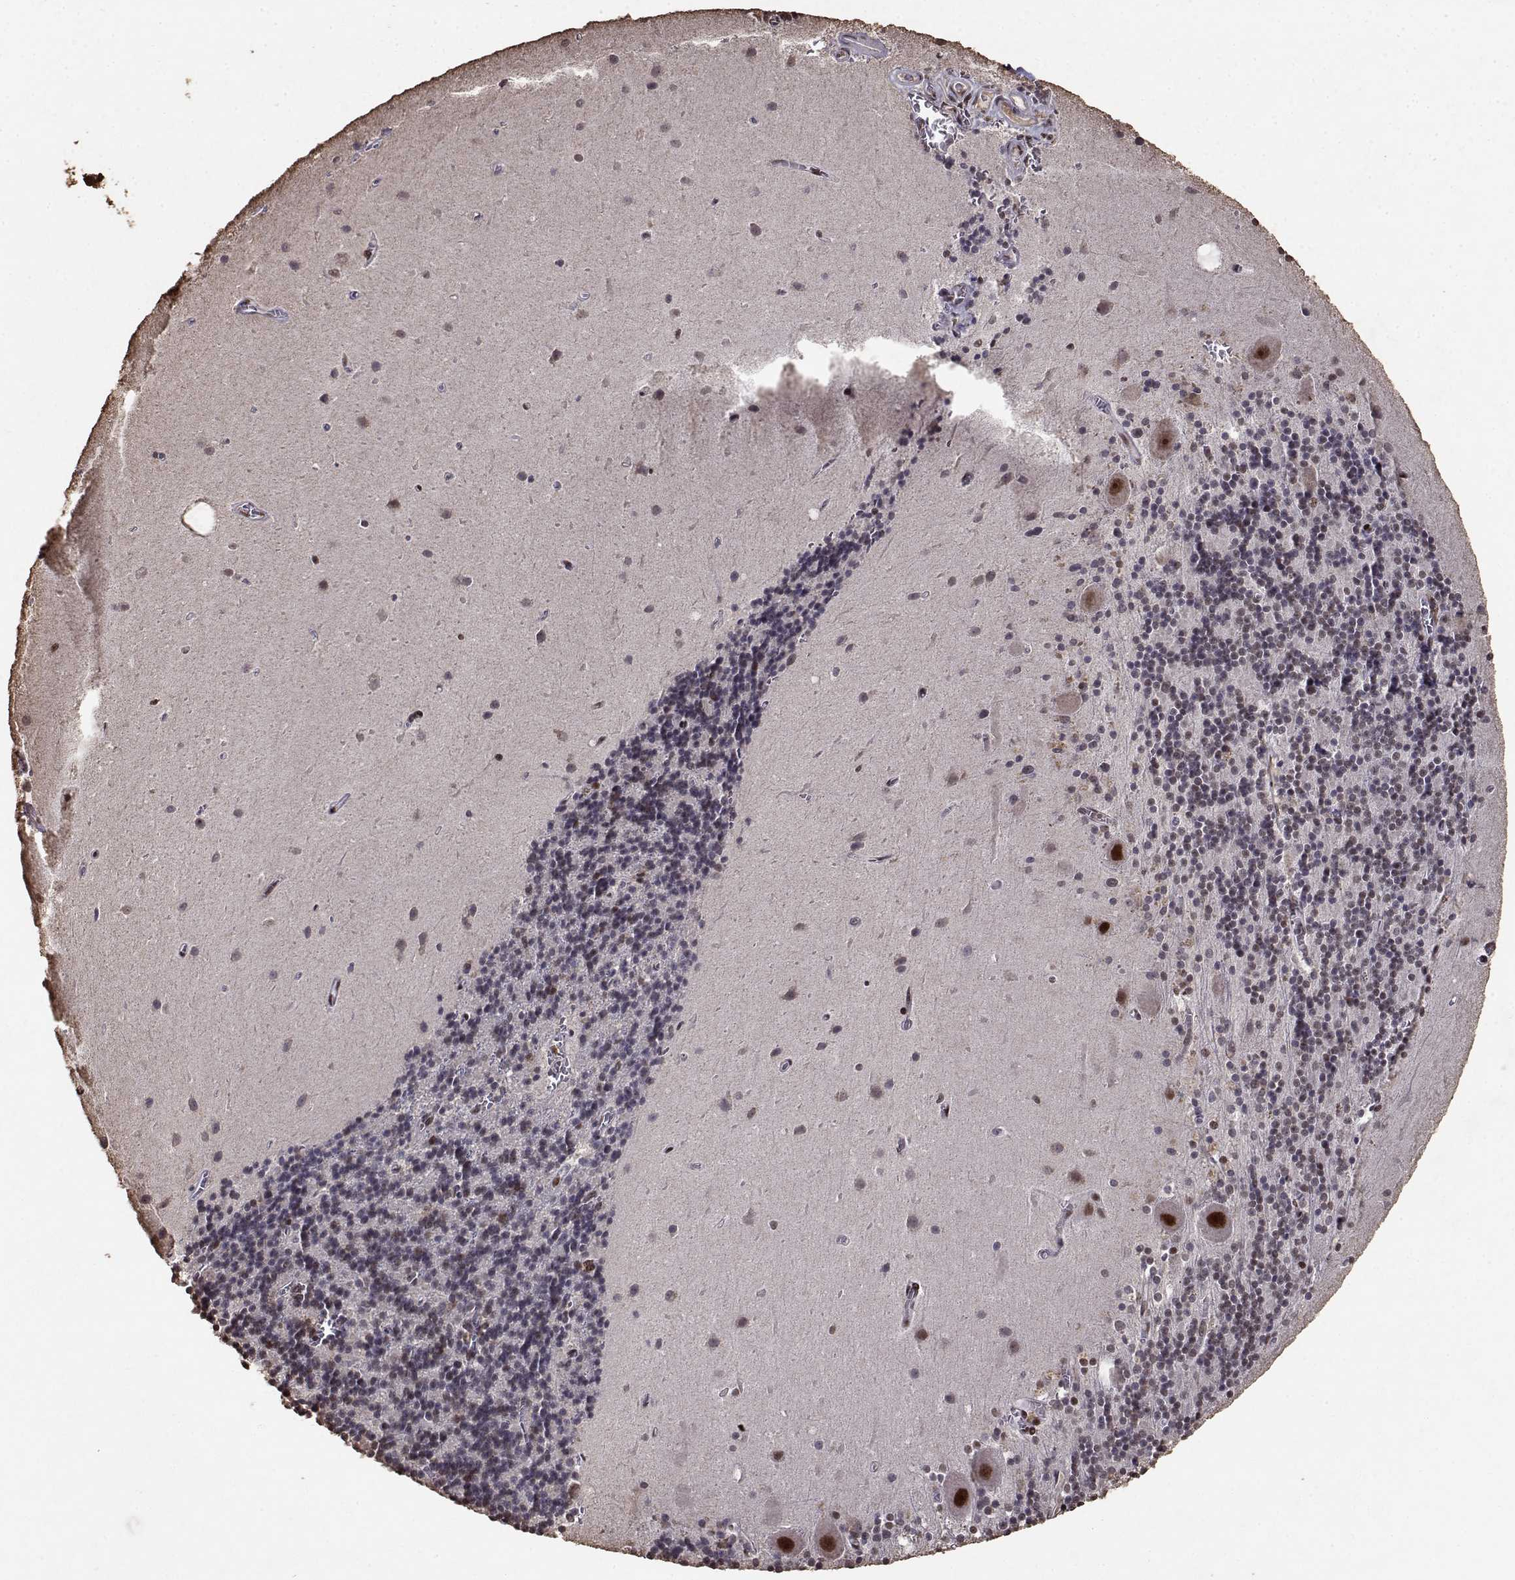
{"staining": {"intensity": "moderate", "quantity": "<25%", "location": "nuclear"}, "tissue": "cerebellum", "cell_type": "Cells in granular layer", "image_type": "normal", "snomed": [{"axis": "morphology", "description": "Normal tissue, NOS"}, {"axis": "topography", "description": "Cerebellum"}], "caption": "High-magnification brightfield microscopy of unremarkable cerebellum stained with DAB (brown) and counterstained with hematoxylin (blue). cells in granular layer exhibit moderate nuclear expression is appreciated in approximately<25% of cells. (DAB (3,3'-diaminobenzidine) = brown stain, brightfield microscopy at high magnification).", "gene": "TOE1", "patient": {"sex": "male", "age": 70}}